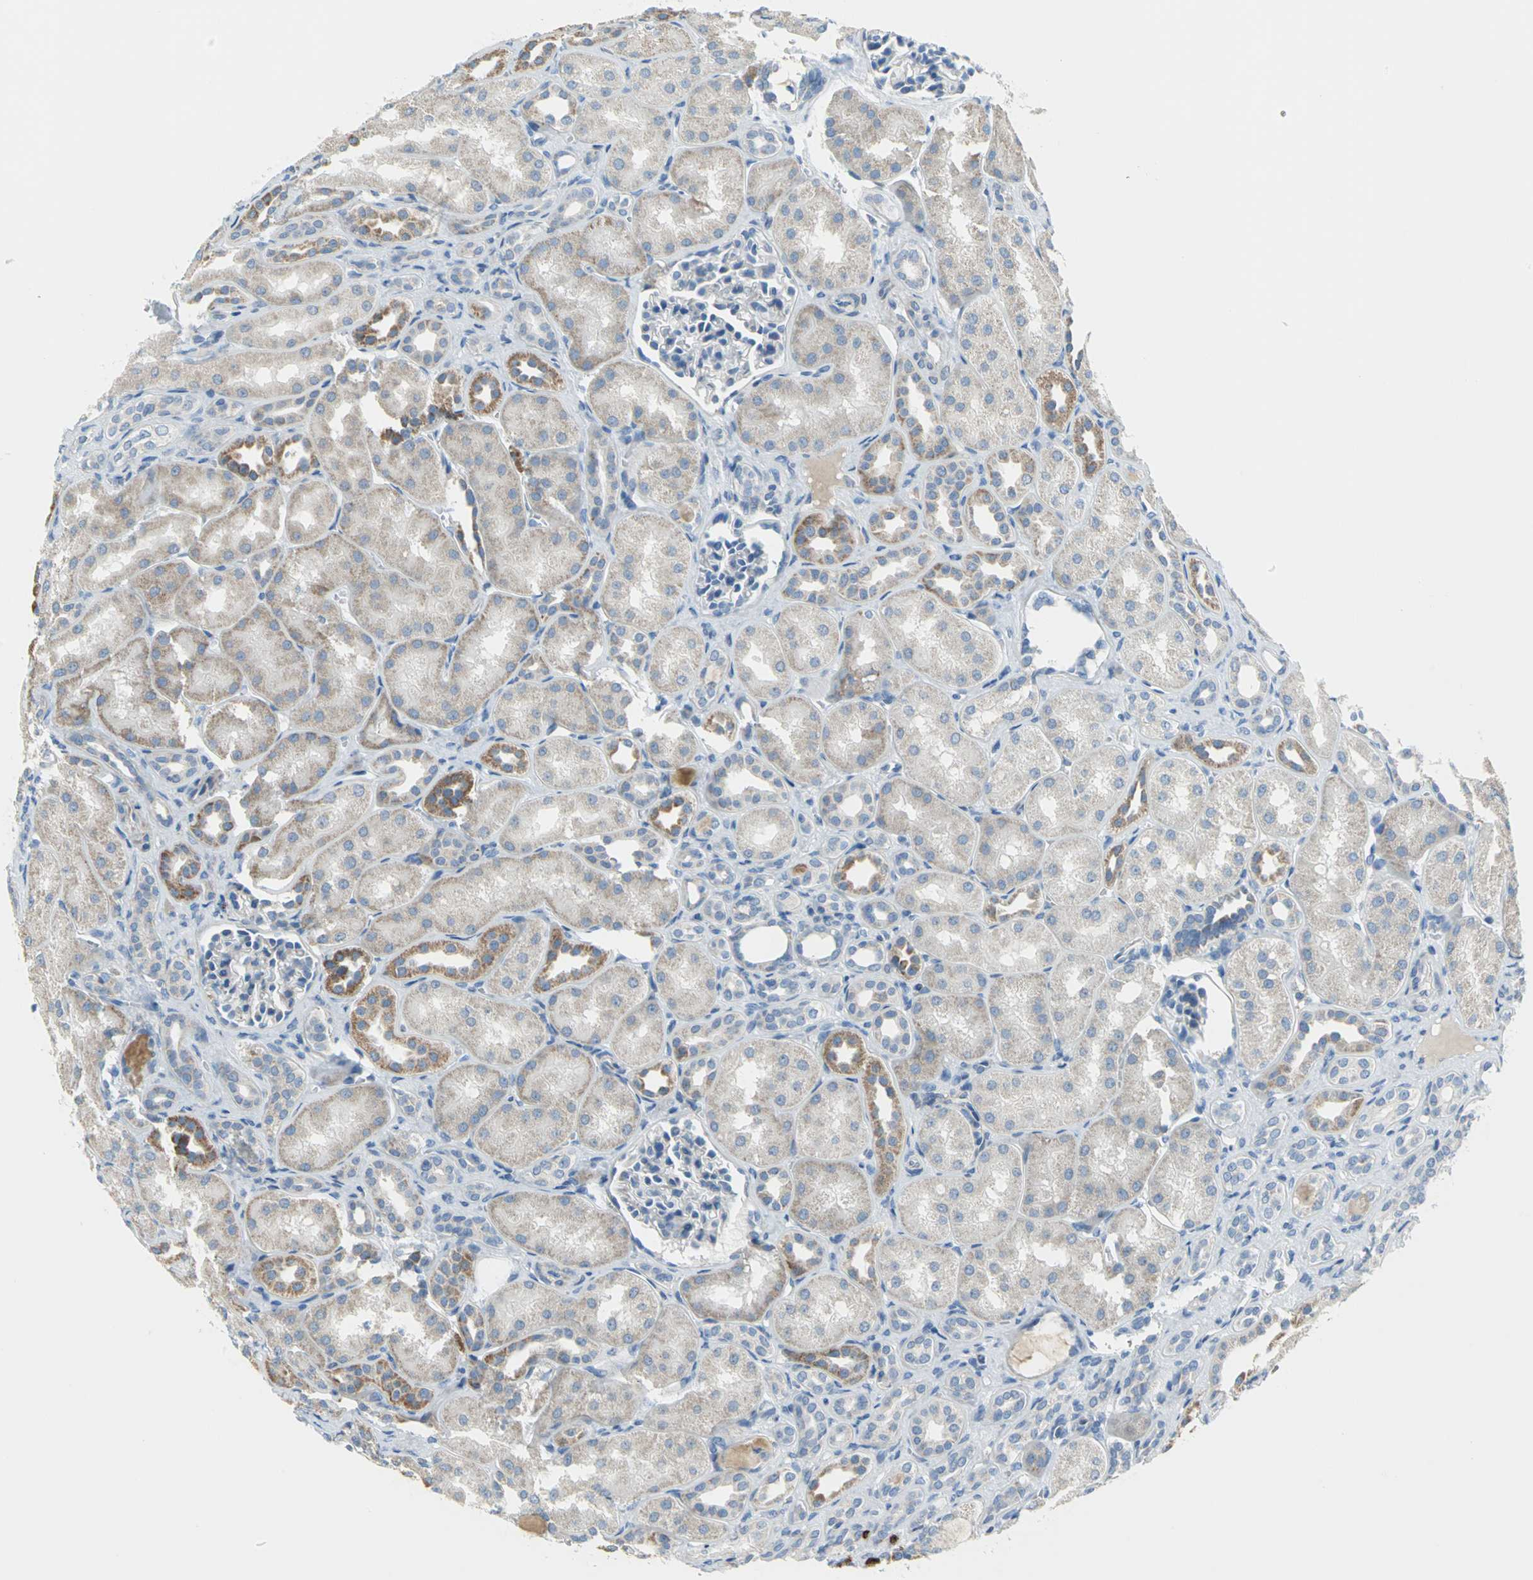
{"staining": {"intensity": "negative", "quantity": "none", "location": "none"}, "tissue": "kidney", "cell_type": "Cells in glomeruli", "image_type": "normal", "snomed": [{"axis": "morphology", "description": "Normal tissue, NOS"}, {"axis": "topography", "description": "Kidney"}], "caption": "Human kidney stained for a protein using immunohistochemistry (IHC) reveals no staining in cells in glomeruli.", "gene": "ALOX15", "patient": {"sex": "male", "age": 7}}